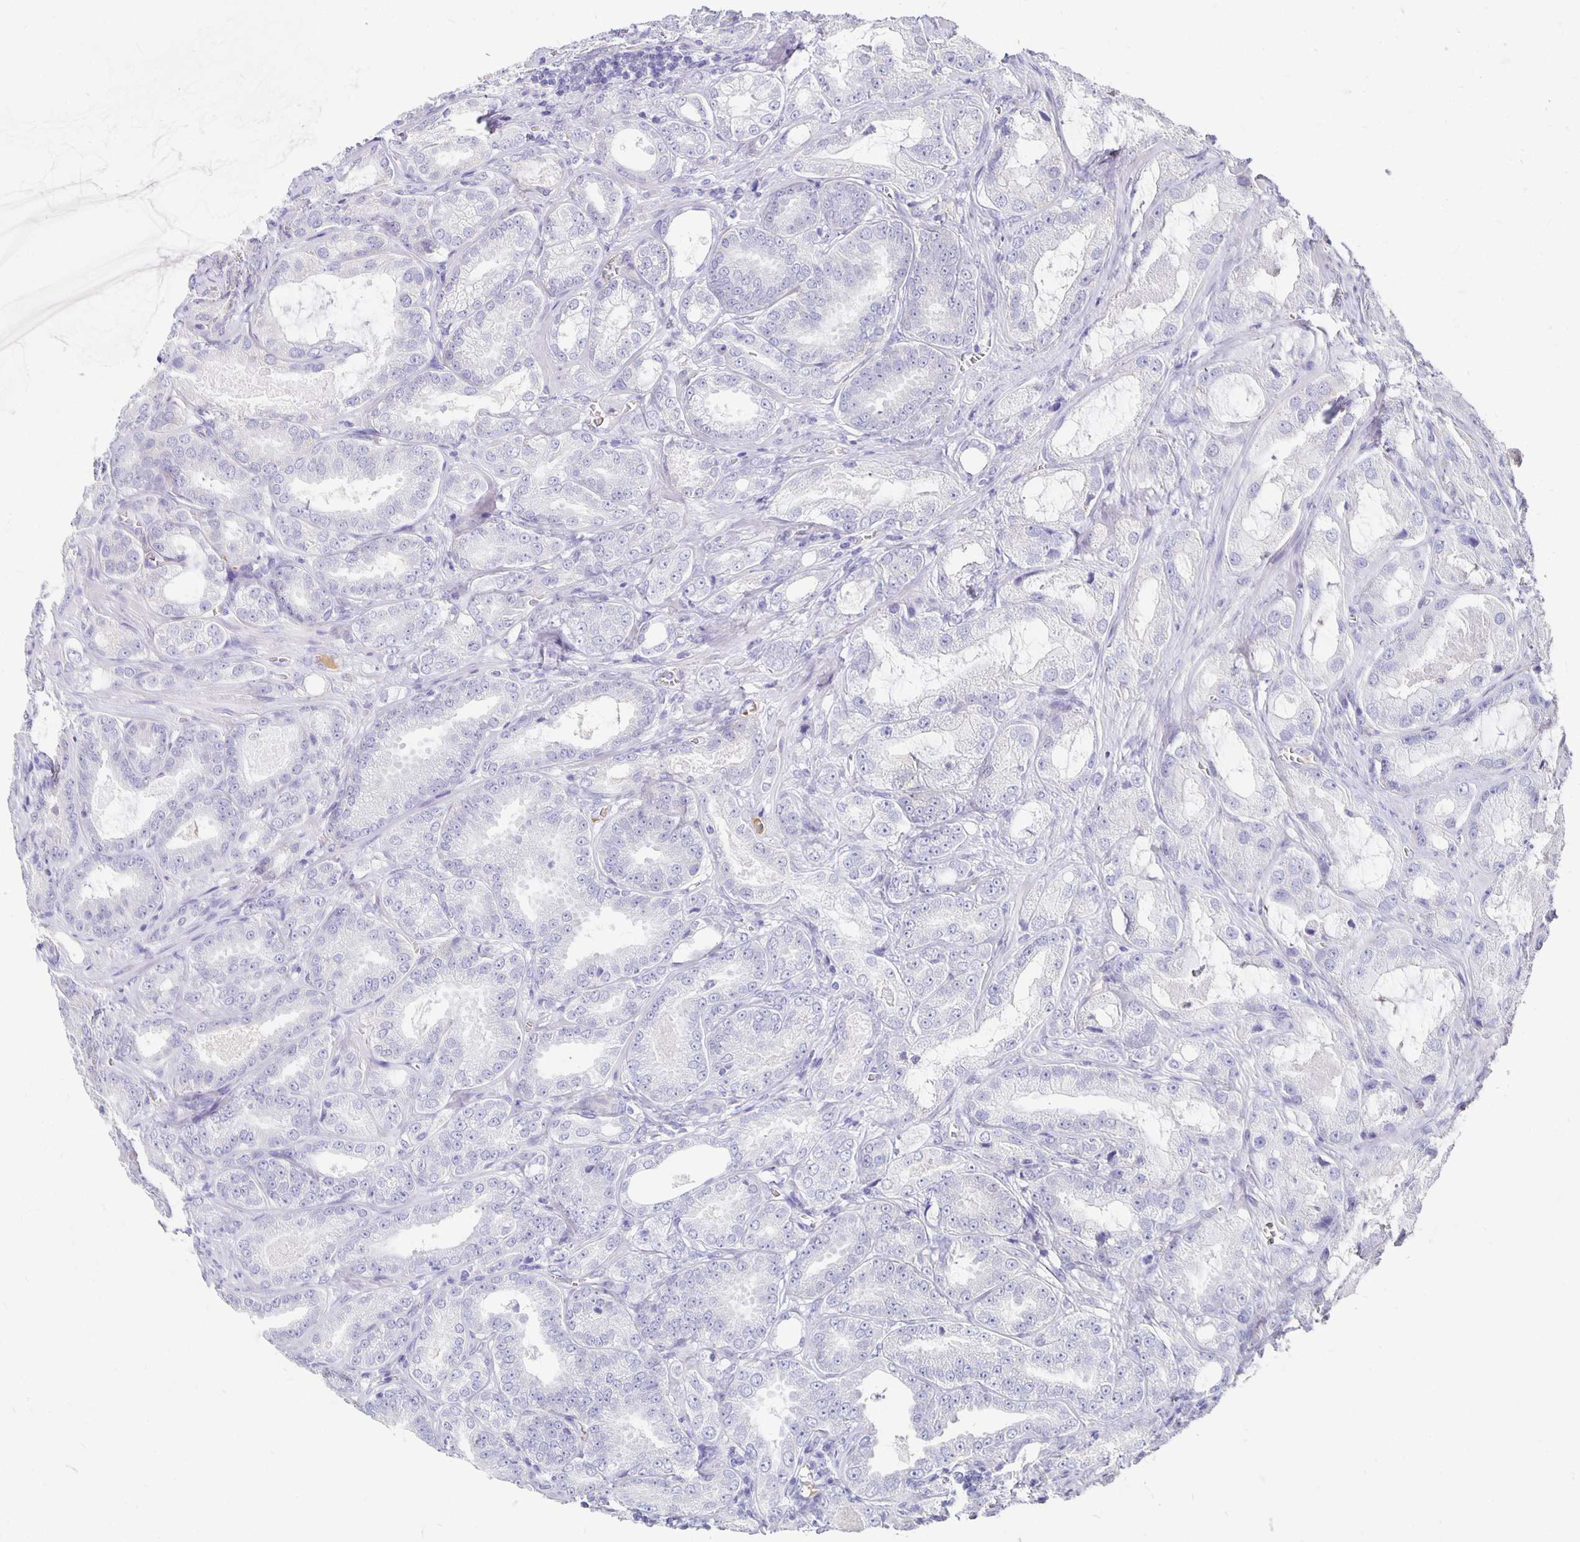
{"staining": {"intensity": "negative", "quantity": "none", "location": "none"}, "tissue": "prostate cancer", "cell_type": "Tumor cells", "image_type": "cancer", "snomed": [{"axis": "morphology", "description": "Adenocarcinoma, High grade"}, {"axis": "topography", "description": "Prostate"}], "caption": "This is an IHC photomicrograph of human high-grade adenocarcinoma (prostate). There is no expression in tumor cells.", "gene": "APOB", "patient": {"sex": "male", "age": 64}}